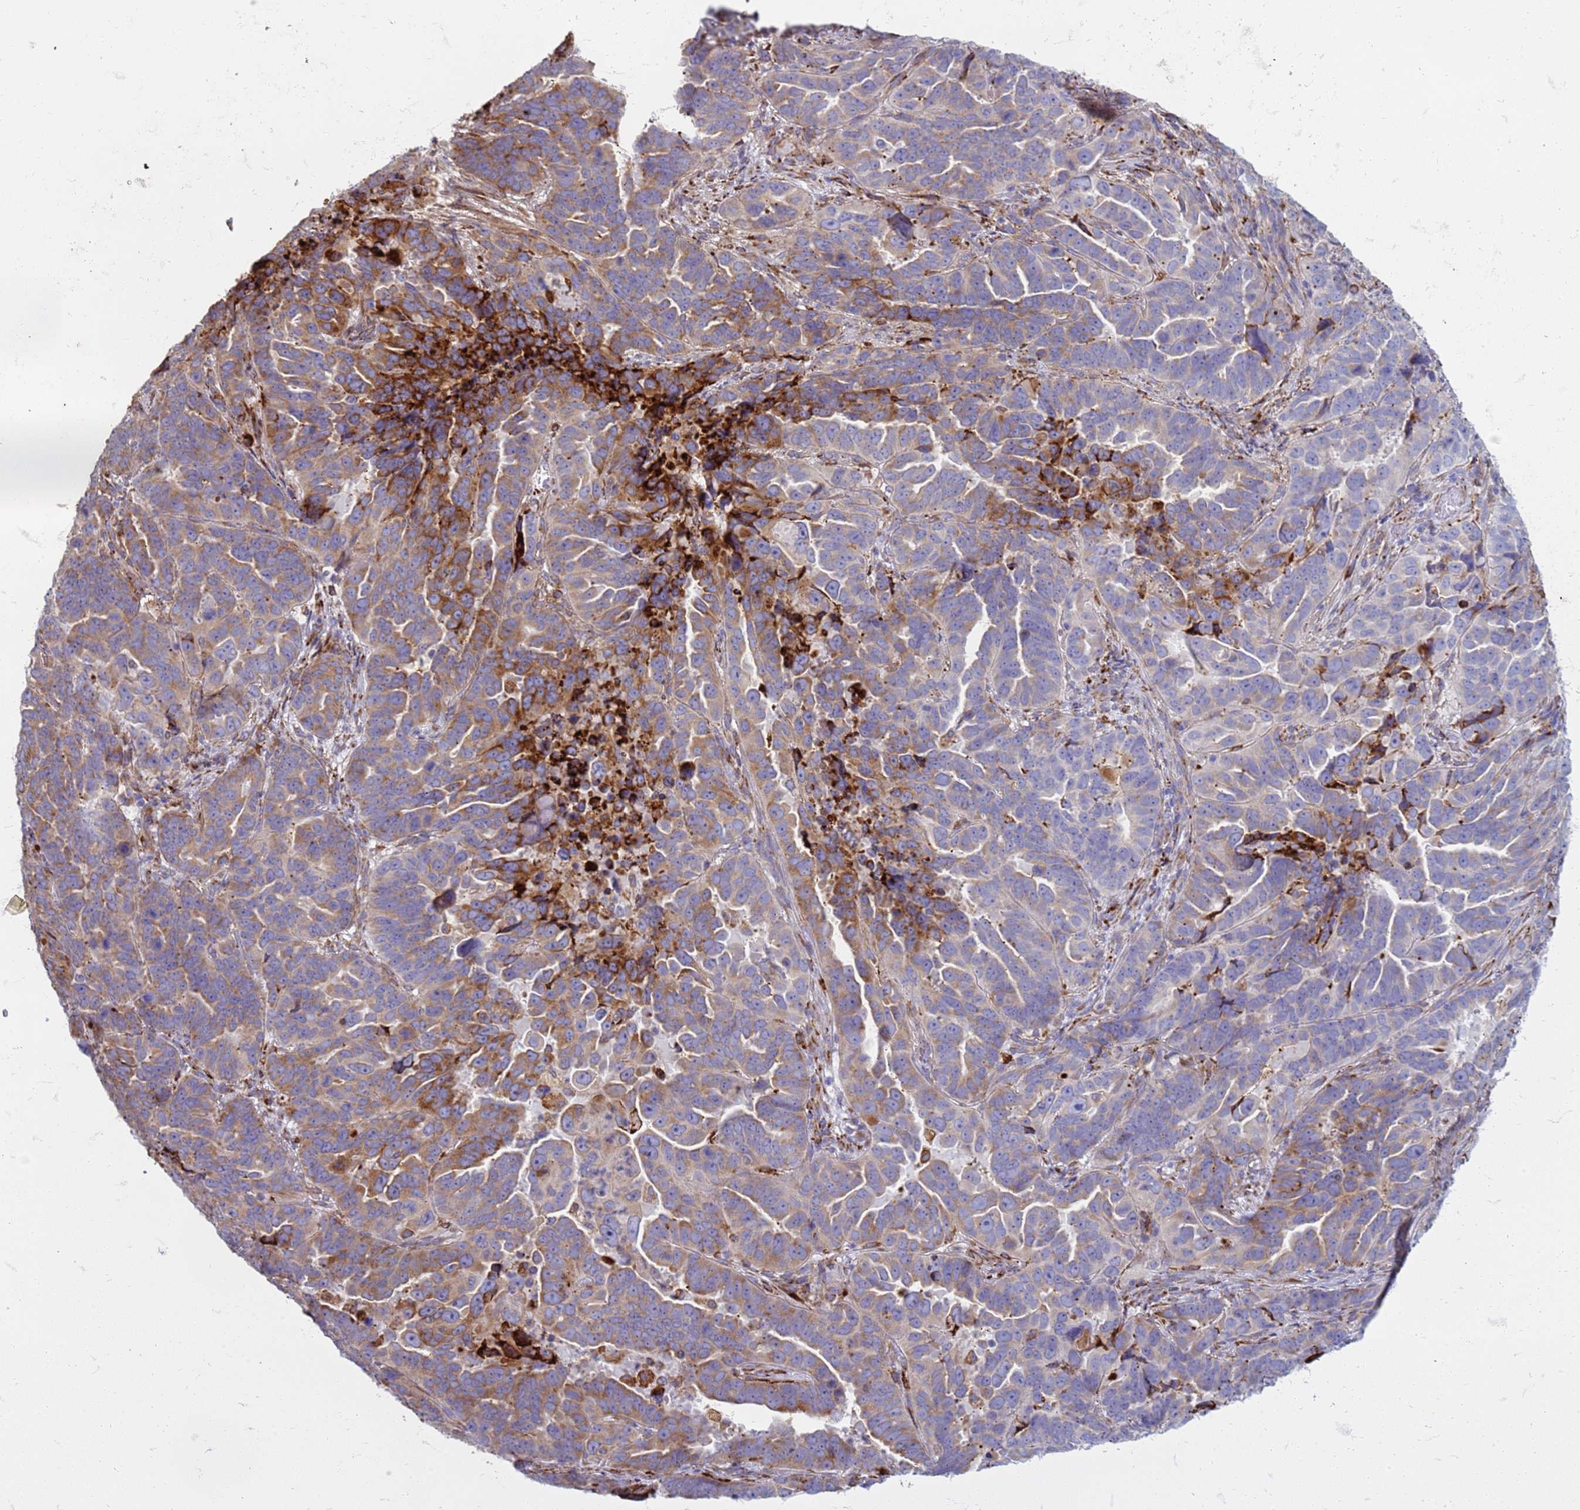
{"staining": {"intensity": "moderate", "quantity": "<25%", "location": "cytoplasmic/membranous"}, "tissue": "endometrial cancer", "cell_type": "Tumor cells", "image_type": "cancer", "snomed": [{"axis": "morphology", "description": "Adenocarcinoma, NOS"}, {"axis": "topography", "description": "Endometrium"}], "caption": "IHC histopathology image of adenocarcinoma (endometrial) stained for a protein (brown), which reveals low levels of moderate cytoplasmic/membranous positivity in approximately <25% of tumor cells.", "gene": "PDK3", "patient": {"sex": "female", "age": 65}}